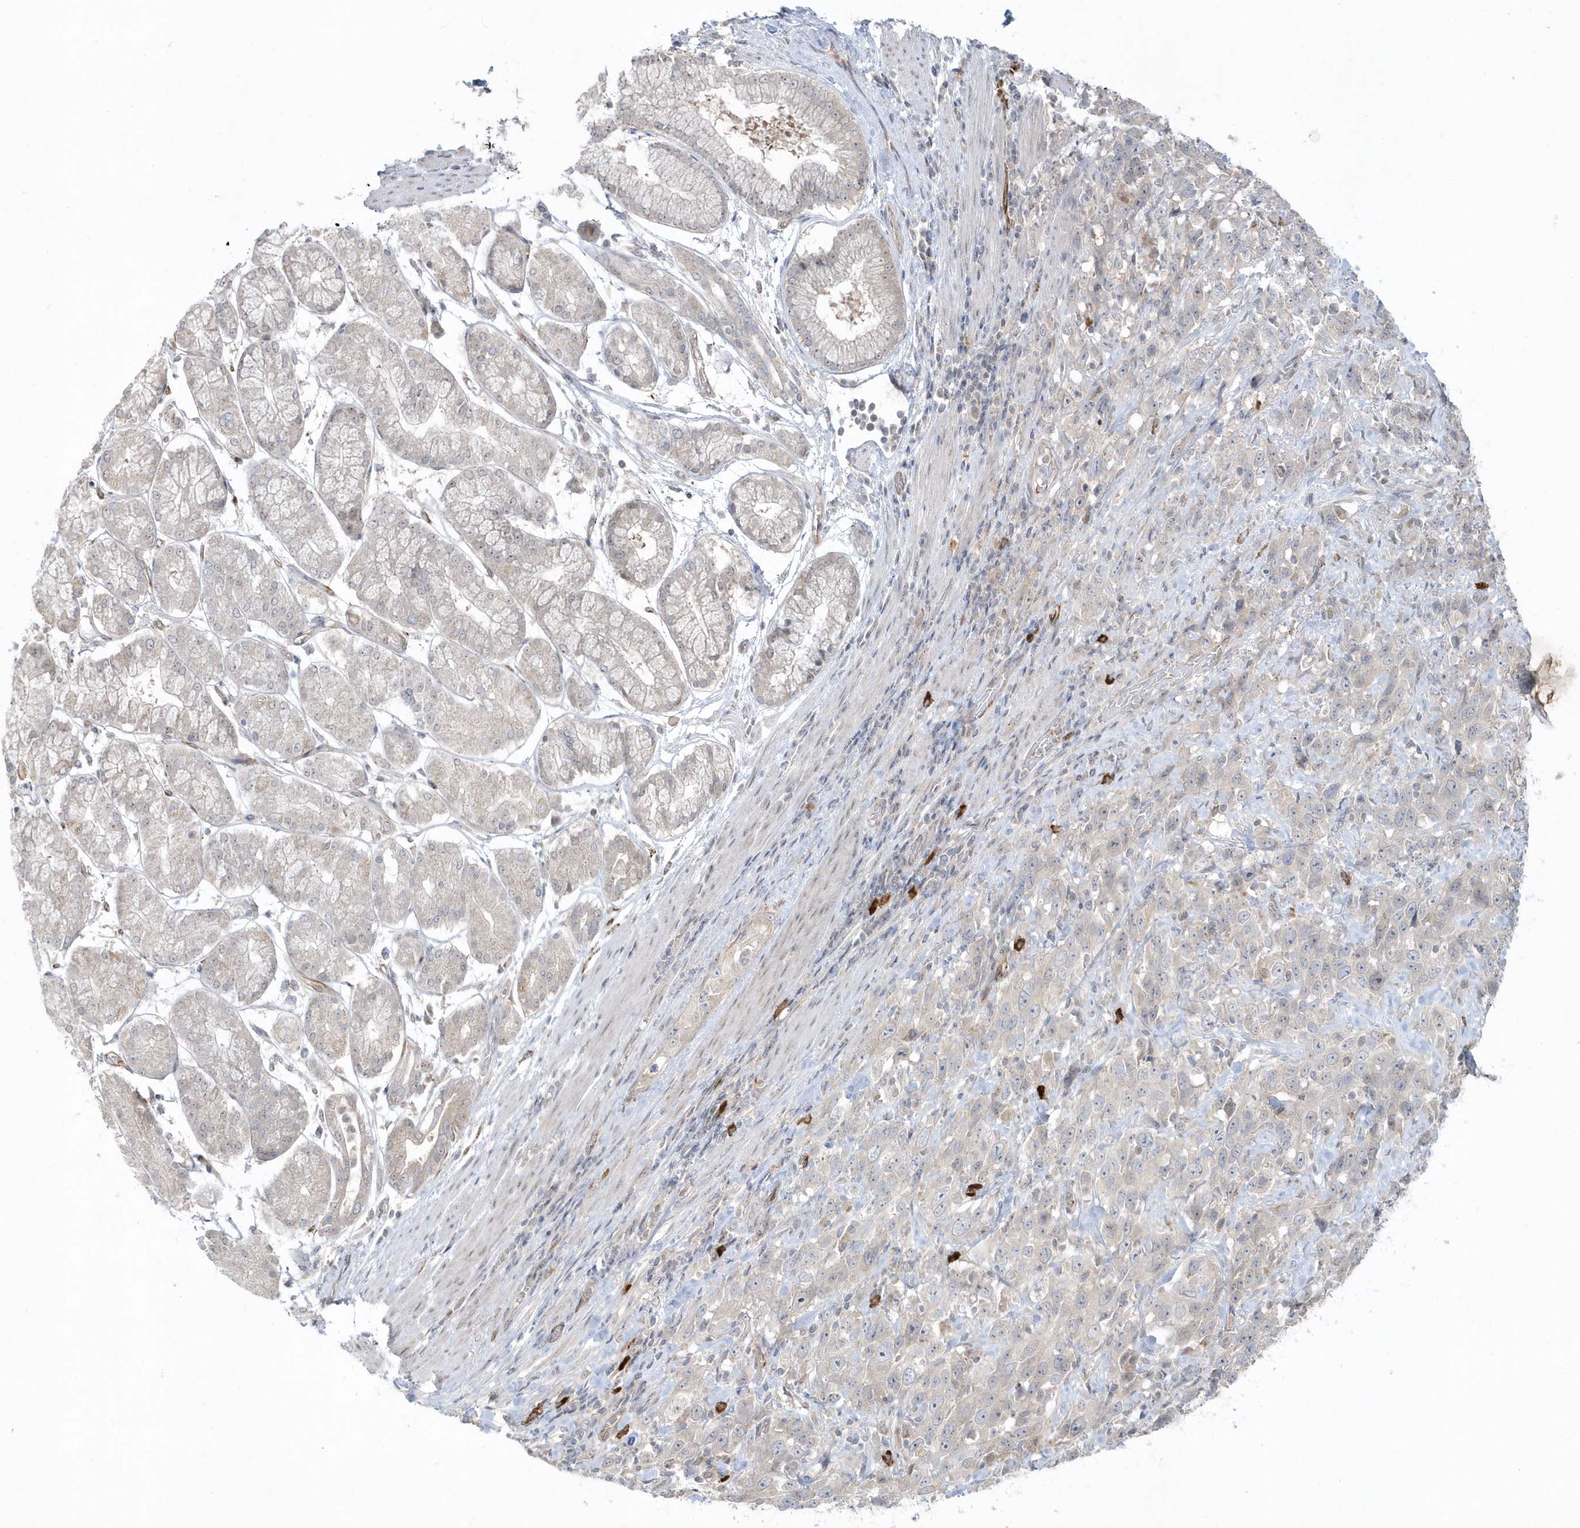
{"staining": {"intensity": "negative", "quantity": "none", "location": "none"}, "tissue": "stomach cancer", "cell_type": "Tumor cells", "image_type": "cancer", "snomed": [{"axis": "morphology", "description": "Normal tissue, NOS"}, {"axis": "morphology", "description": "Adenocarcinoma, NOS"}, {"axis": "topography", "description": "Lymph node"}, {"axis": "topography", "description": "Stomach"}], "caption": "IHC histopathology image of stomach adenocarcinoma stained for a protein (brown), which reveals no staining in tumor cells. (Brightfield microscopy of DAB IHC at high magnification).", "gene": "DHX57", "patient": {"sex": "male", "age": 48}}